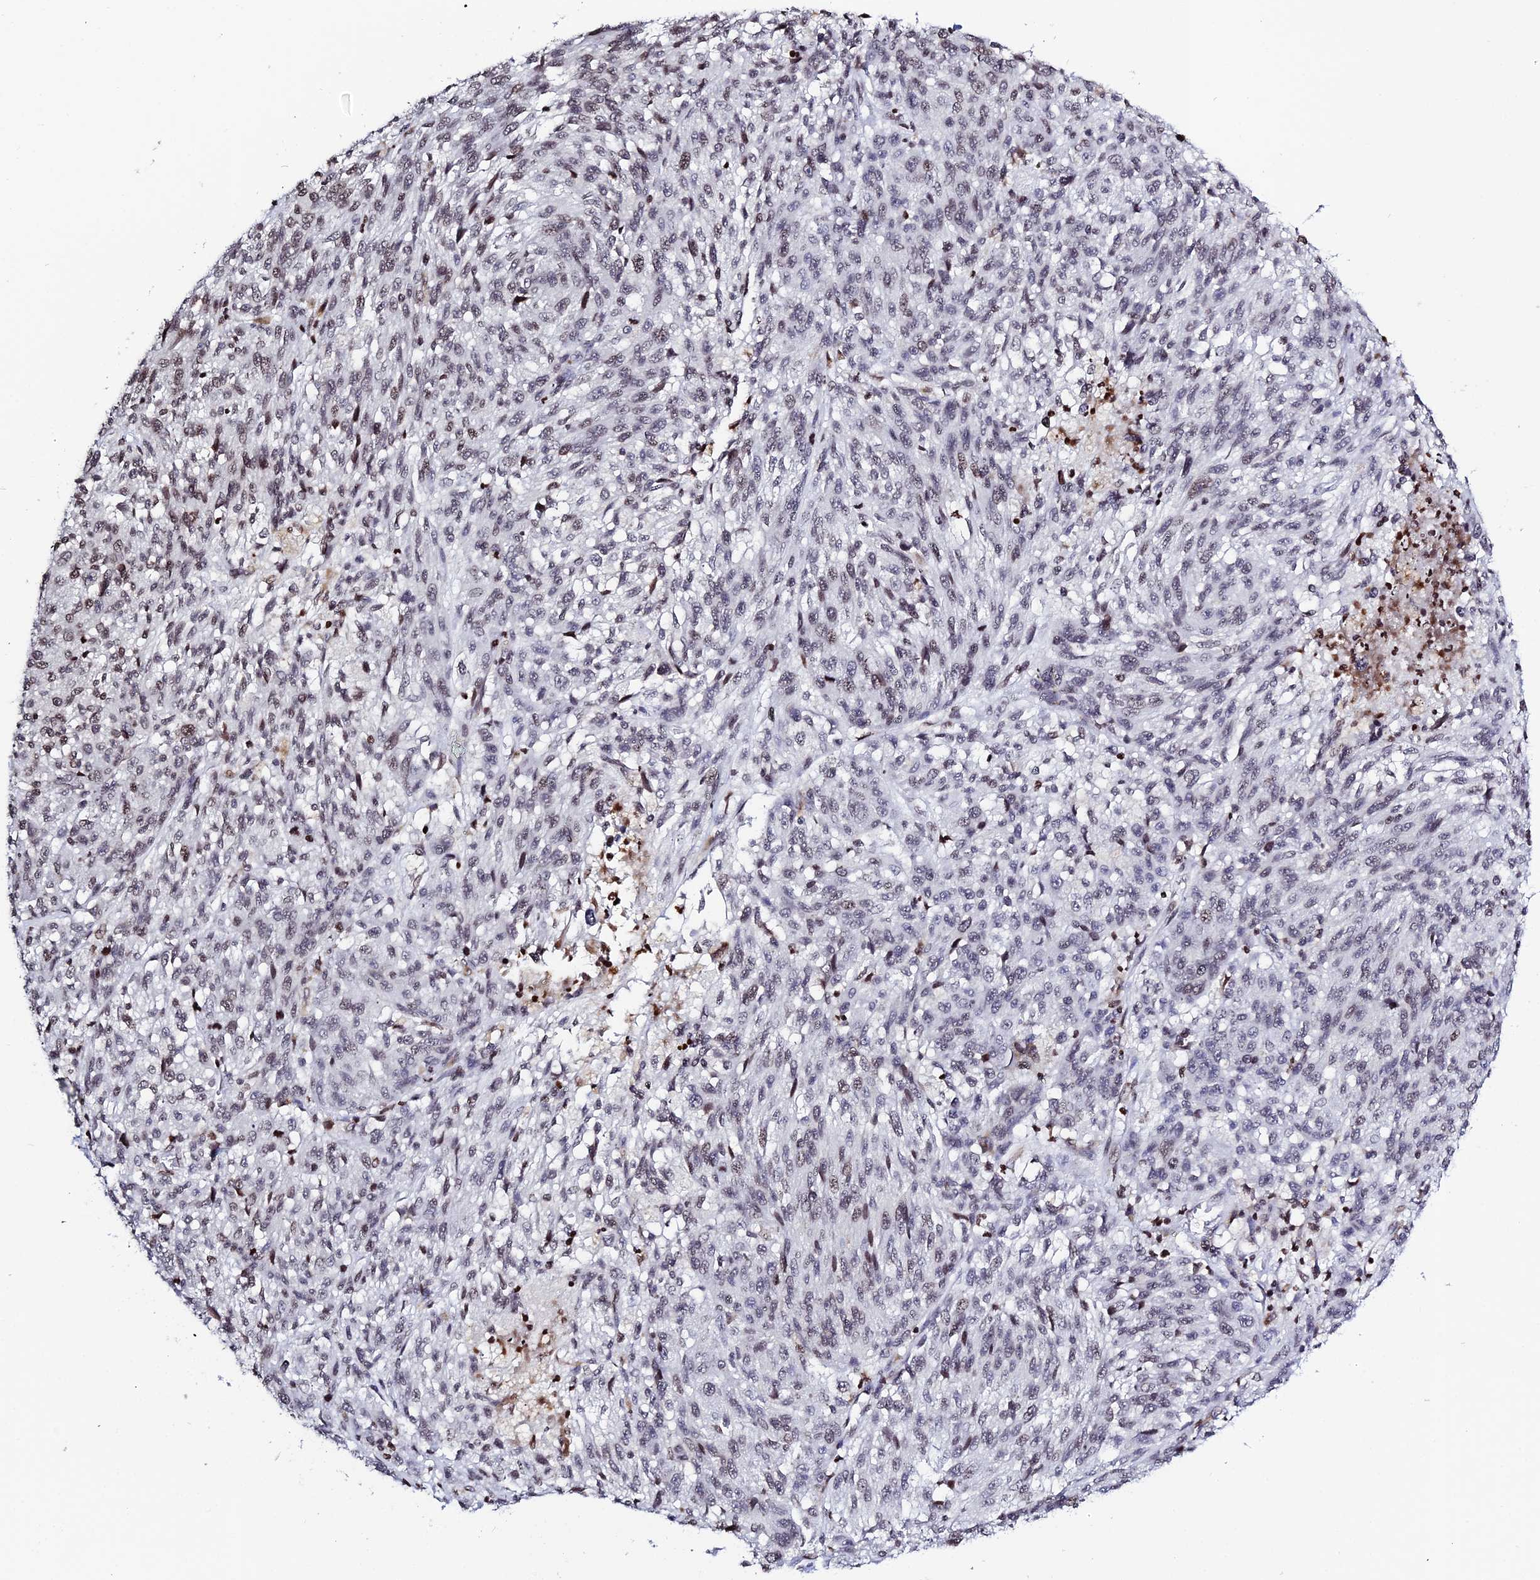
{"staining": {"intensity": "moderate", "quantity": "25%-75%", "location": "nuclear"}, "tissue": "melanoma", "cell_type": "Tumor cells", "image_type": "cancer", "snomed": [{"axis": "morphology", "description": "Malignant melanoma, NOS"}, {"axis": "topography", "description": "Skin"}], "caption": "The histopathology image displays immunohistochemical staining of malignant melanoma. There is moderate nuclear staining is seen in about 25%-75% of tumor cells. The staining was performed using DAB to visualize the protein expression in brown, while the nuclei were stained in blue with hematoxylin (Magnification: 20x).", "gene": "MACROH2A2", "patient": {"sex": "male", "age": 53}}